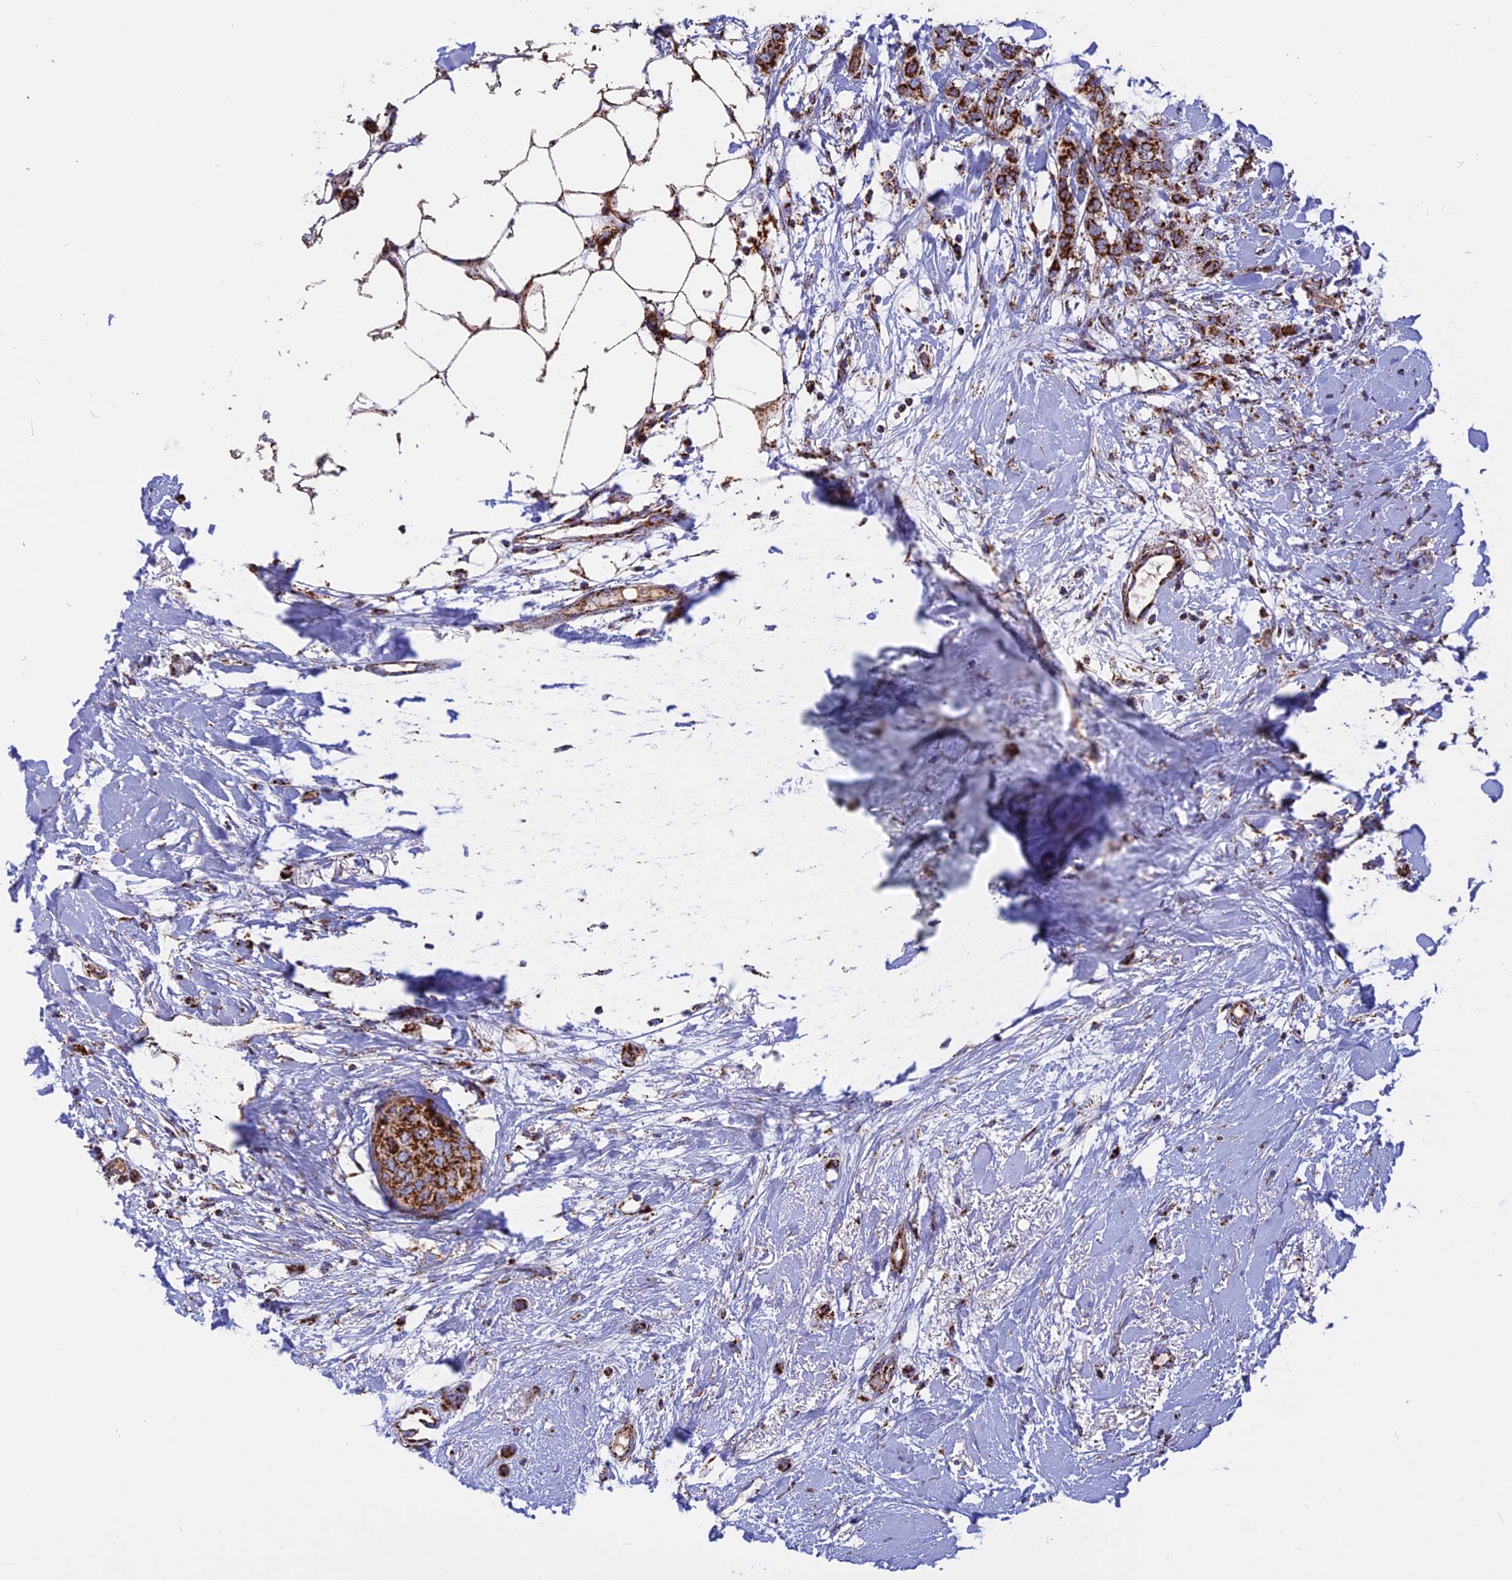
{"staining": {"intensity": "strong", "quantity": ">75%", "location": "cytoplasmic/membranous"}, "tissue": "breast cancer", "cell_type": "Tumor cells", "image_type": "cancer", "snomed": [{"axis": "morphology", "description": "Duct carcinoma"}, {"axis": "topography", "description": "Breast"}], "caption": "Immunohistochemistry photomicrograph of neoplastic tissue: breast cancer (infiltrating ductal carcinoma) stained using IHC displays high levels of strong protein expression localized specifically in the cytoplasmic/membranous of tumor cells, appearing as a cytoplasmic/membranous brown color.", "gene": "UQCRB", "patient": {"sex": "female", "age": 72}}